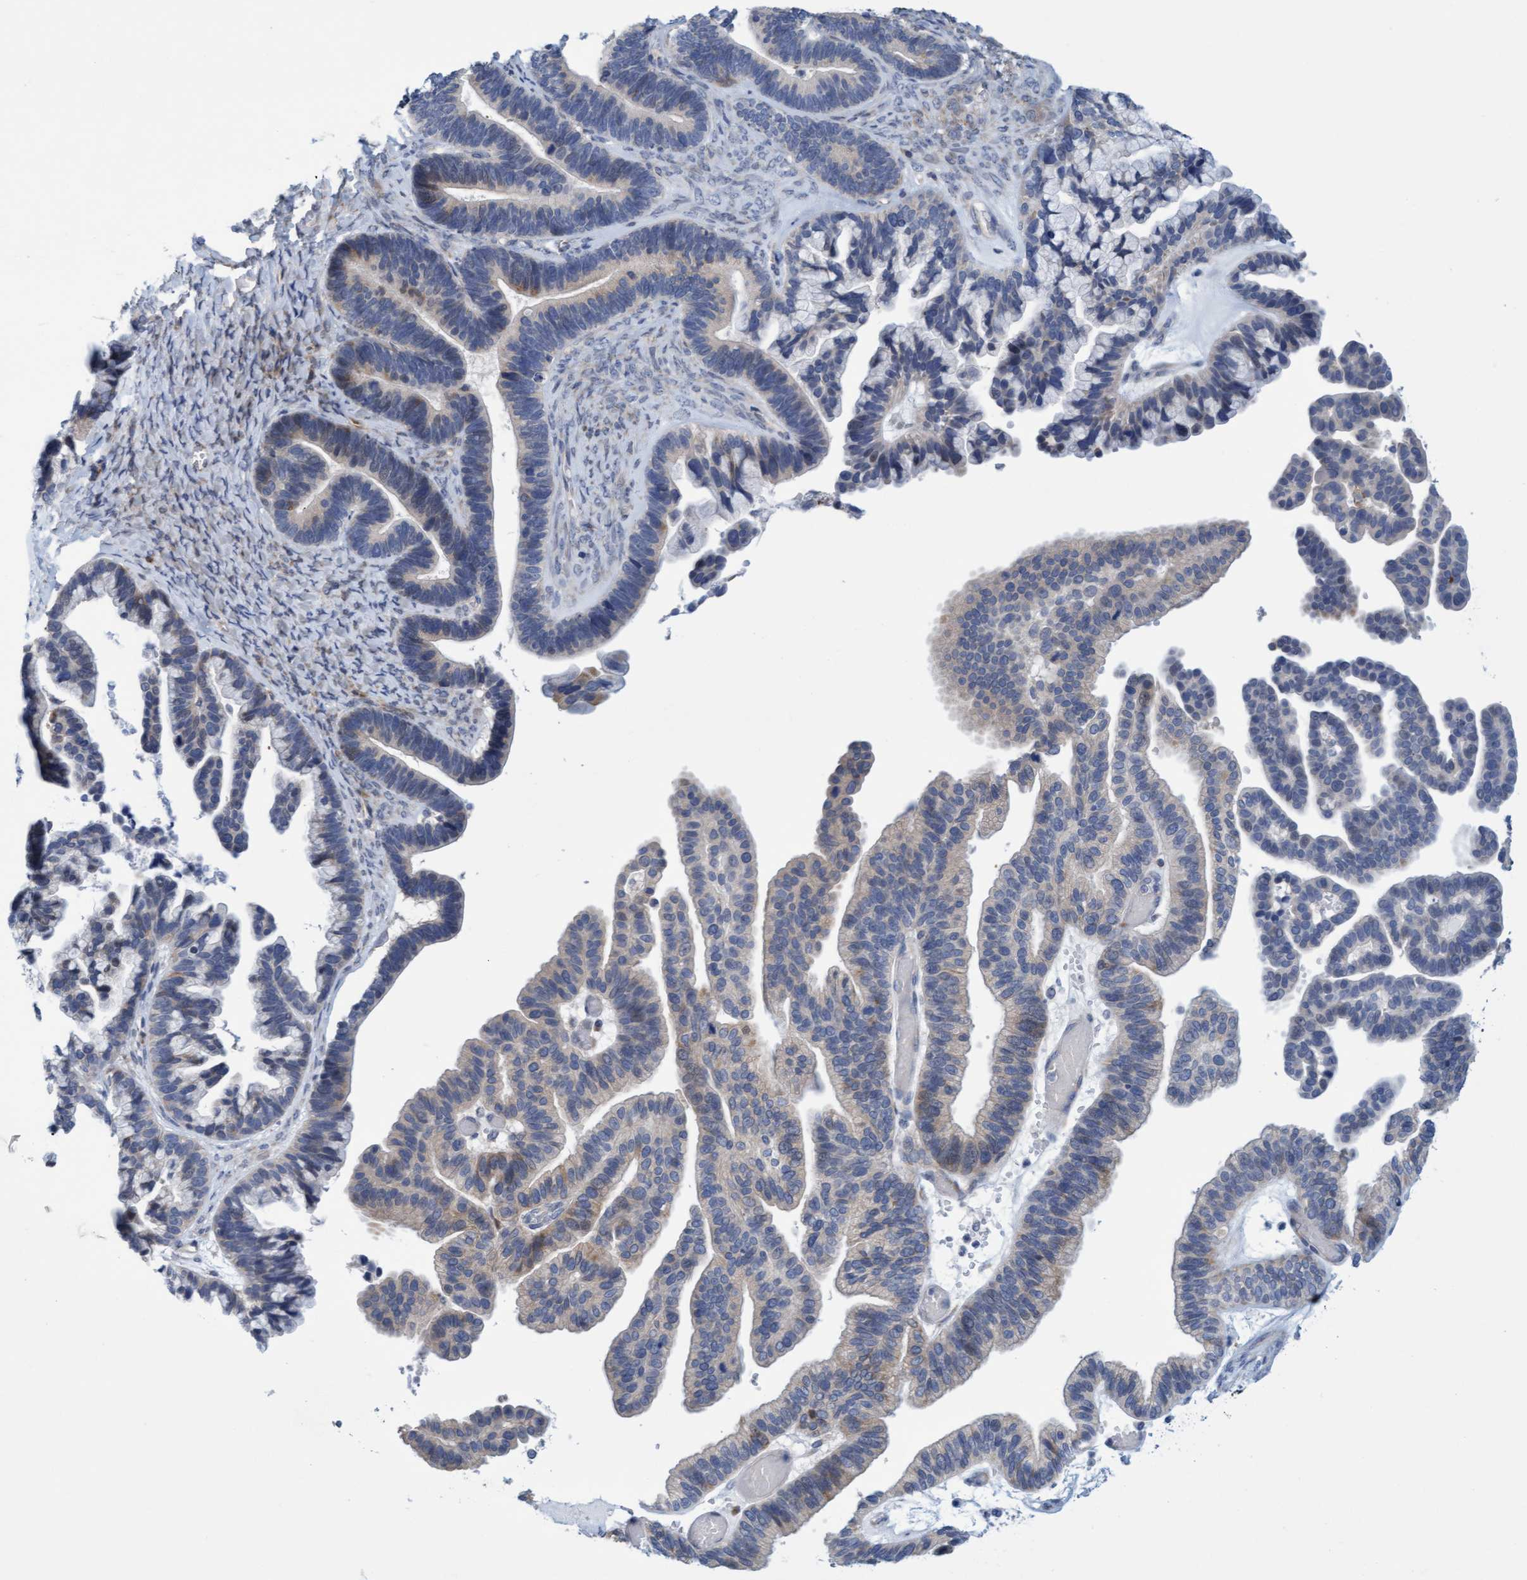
{"staining": {"intensity": "negative", "quantity": "none", "location": "none"}, "tissue": "ovarian cancer", "cell_type": "Tumor cells", "image_type": "cancer", "snomed": [{"axis": "morphology", "description": "Cystadenocarcinoma, serous, NOS"}, {"axis": "topography", "description": "Ovary"}], "caption": "Tumor cells are negative for protein expression in human ovarian serous cystadenocarcinoma.", "gene": "SLC28A3", "patient": {"sex": "female", "age": 56}}